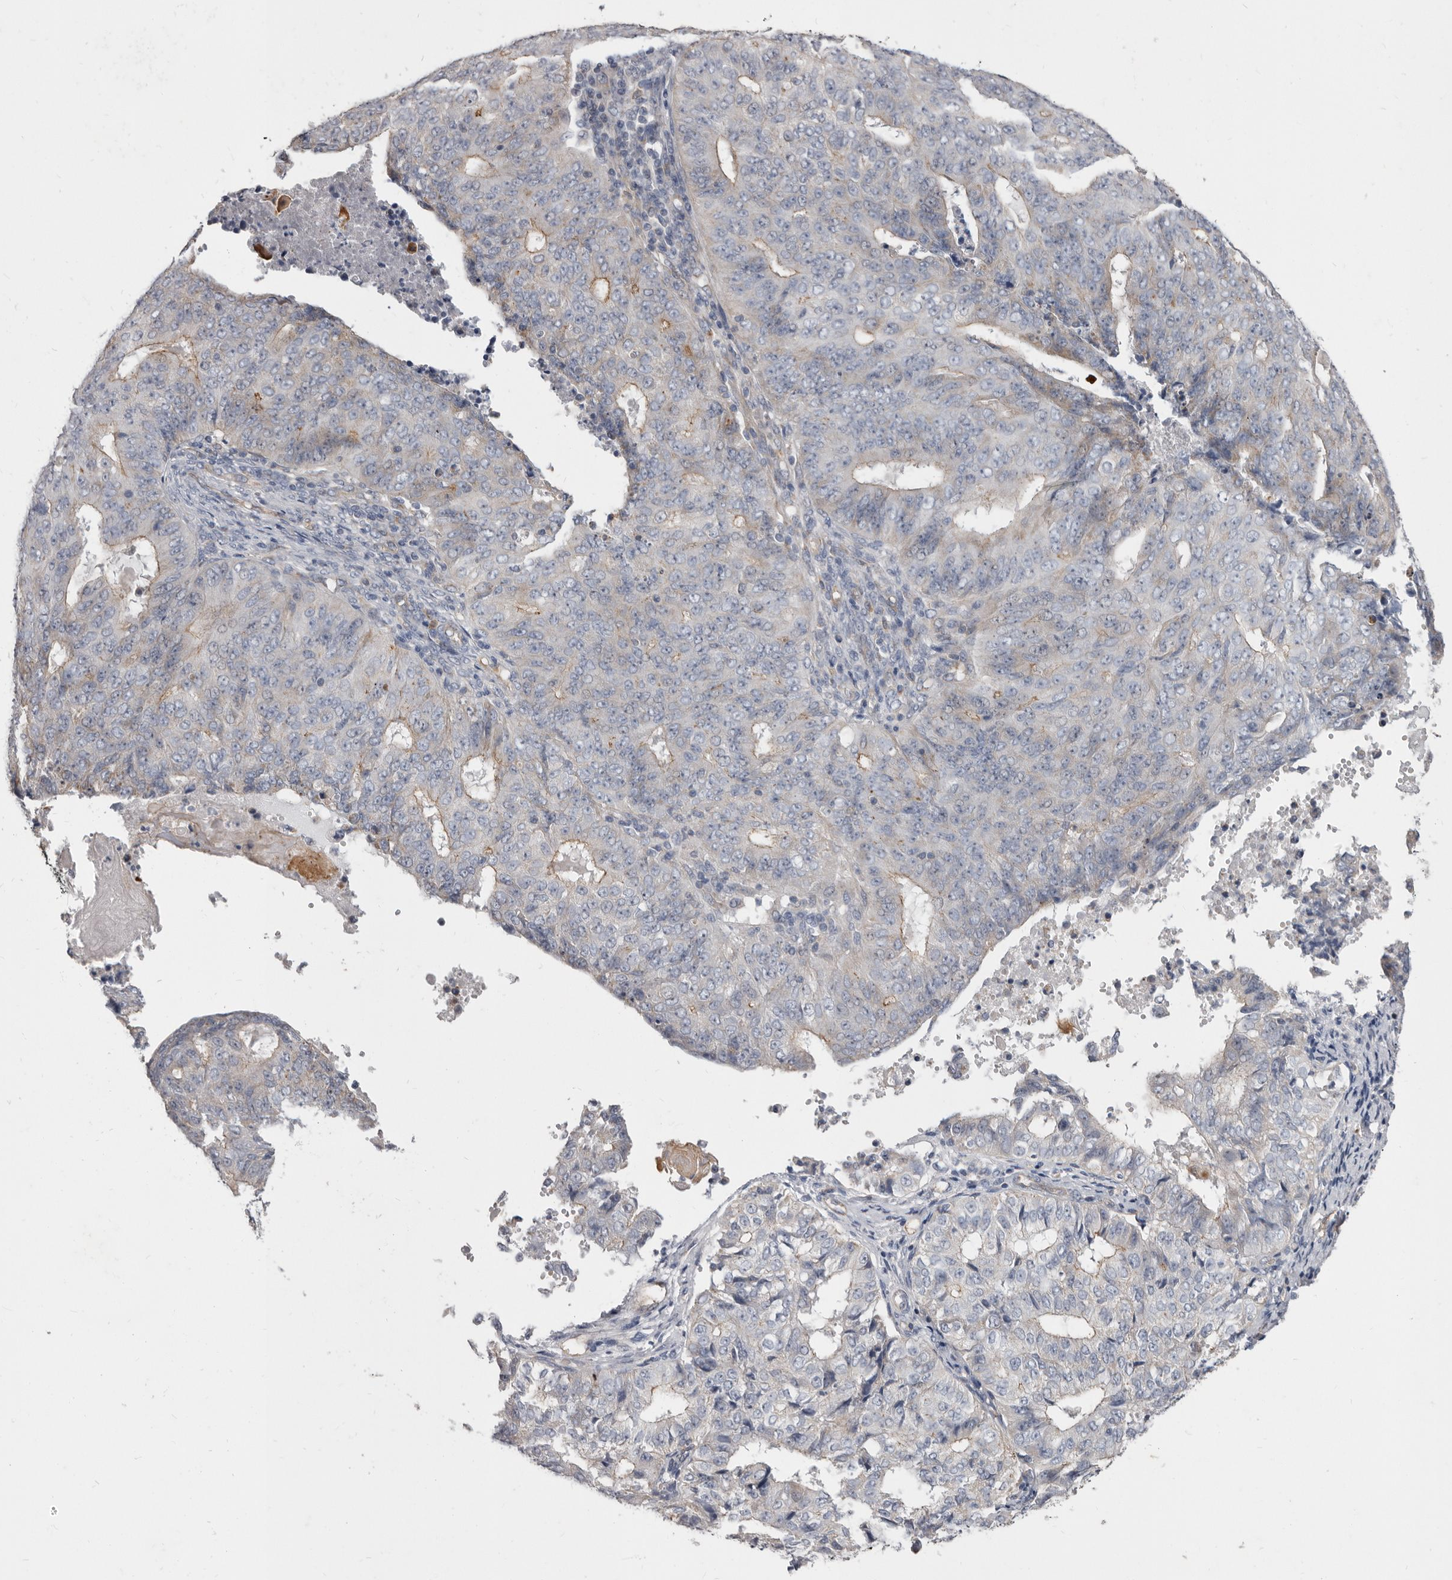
{"staining": {"intensity": "weak", "quantity": "<25%", "location": "cytoplasmic/membranous"}, "tissue": "endometrial cancer", "cell_type": "Tumor cells", "image_type": "cancer", "snomed": [{"axis": "morphology", "description": "Adenocarcinoma, NOS"}, {"axis": "topography", "description": "Endometrium"}], "caption": "Endometrial adenocarcinoma was stained to show a protein in brown. There is no significant expression in tumor cells.", "gene": "FMO2", "patient": {"sex": "female", "age": 32}}